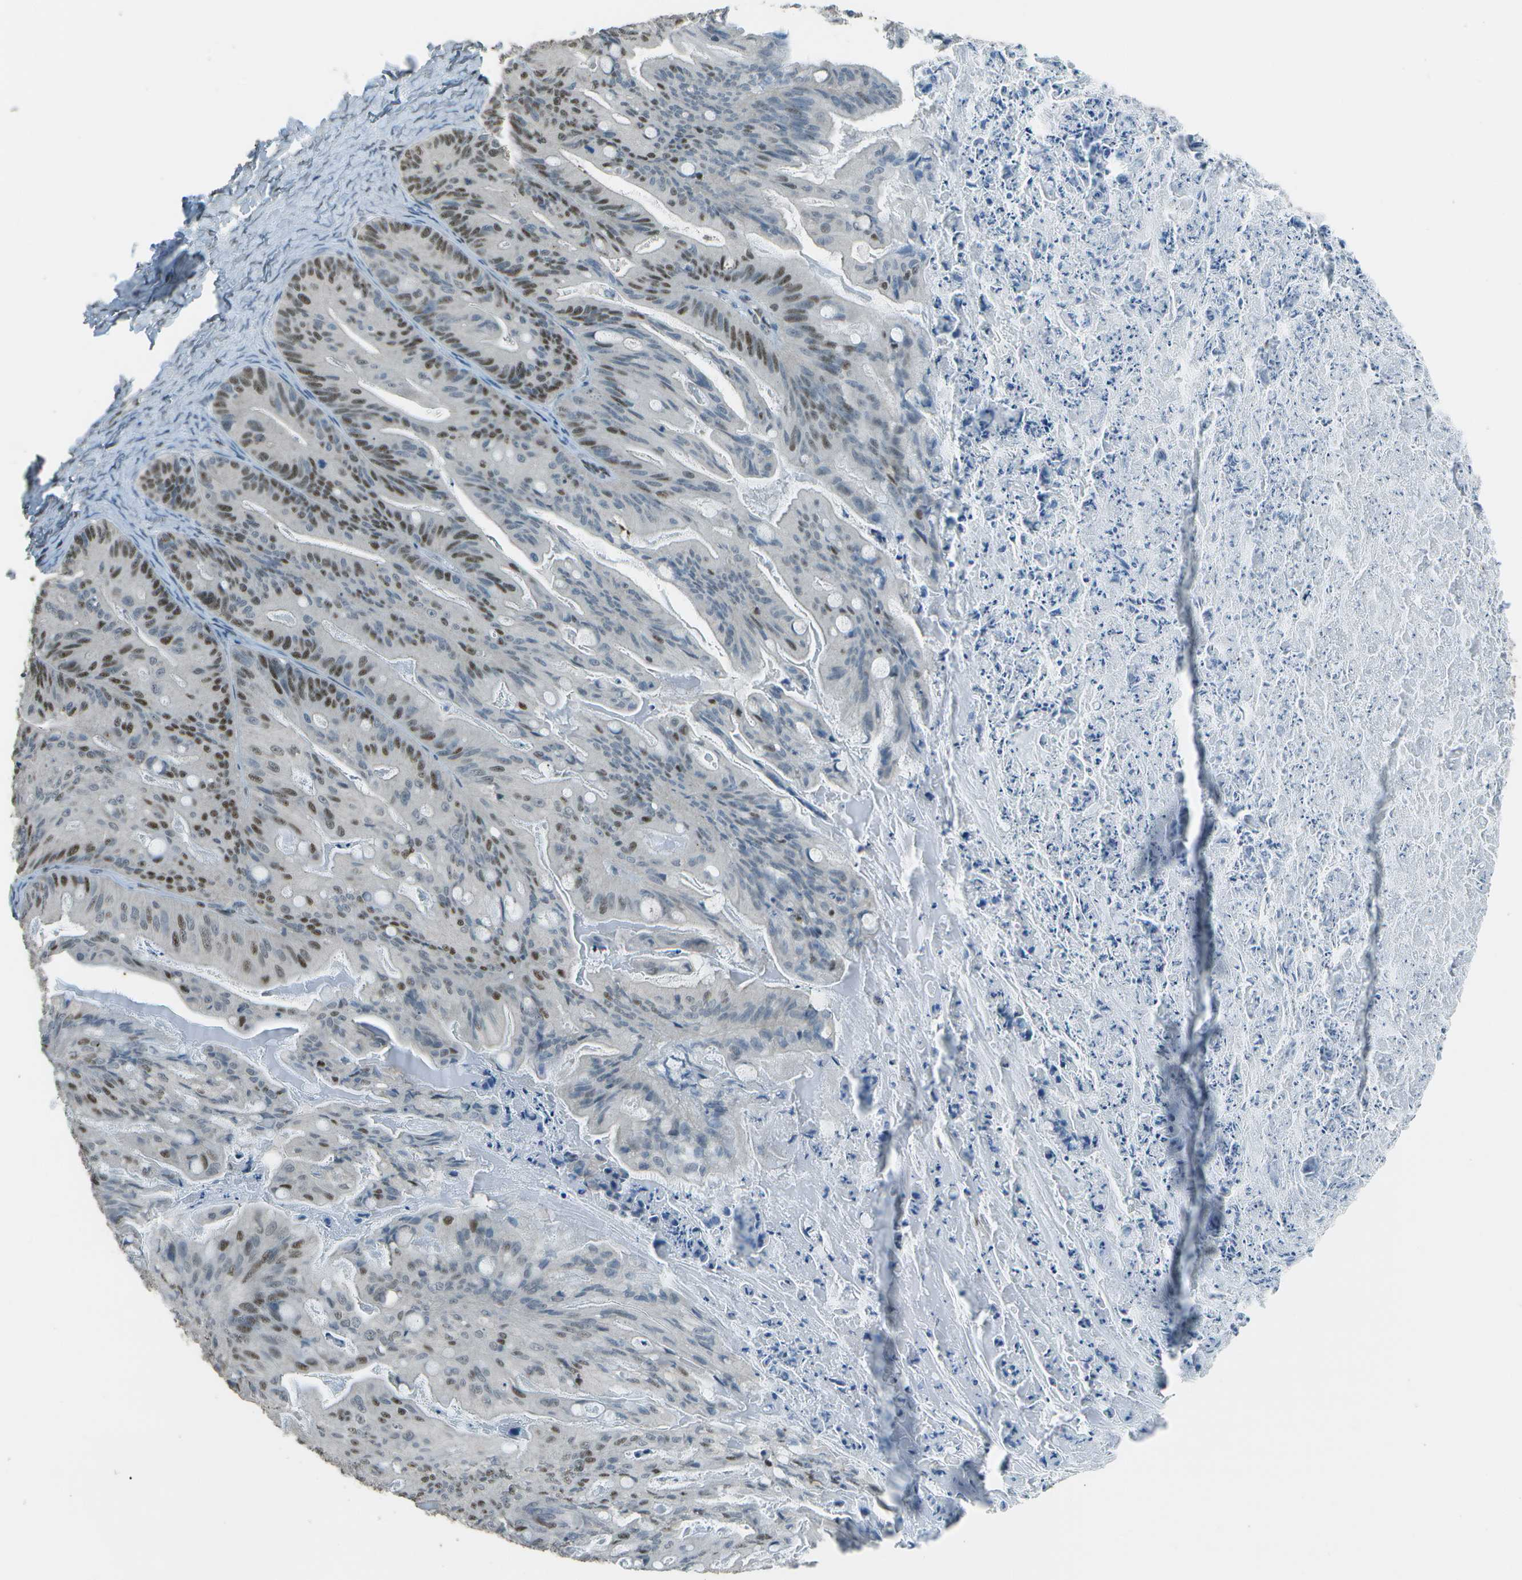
{"staining": {"intensity": "moderate", "quantity": "25%-75%", "location": "nuclear"}, "tissue": "ovarian cancer", "cell_type": "Tumor cells", "image_type": "cancer", "snomed": [{"axis": "morphology", "description": "Cystadenocarcinoma, mucinous, NOS"}, {"axis": "topography", "description": "Ovary"}], "caption": "Moderate nuclear positivity for a protein is identified in approximately 25%-75% of tumor cells of ovarian cancer (mucinous cystadenocarcinoma) using immunohistochemistry.", "gene": "DEPDC1", "patient": {"sex": "female", "age": 37}}